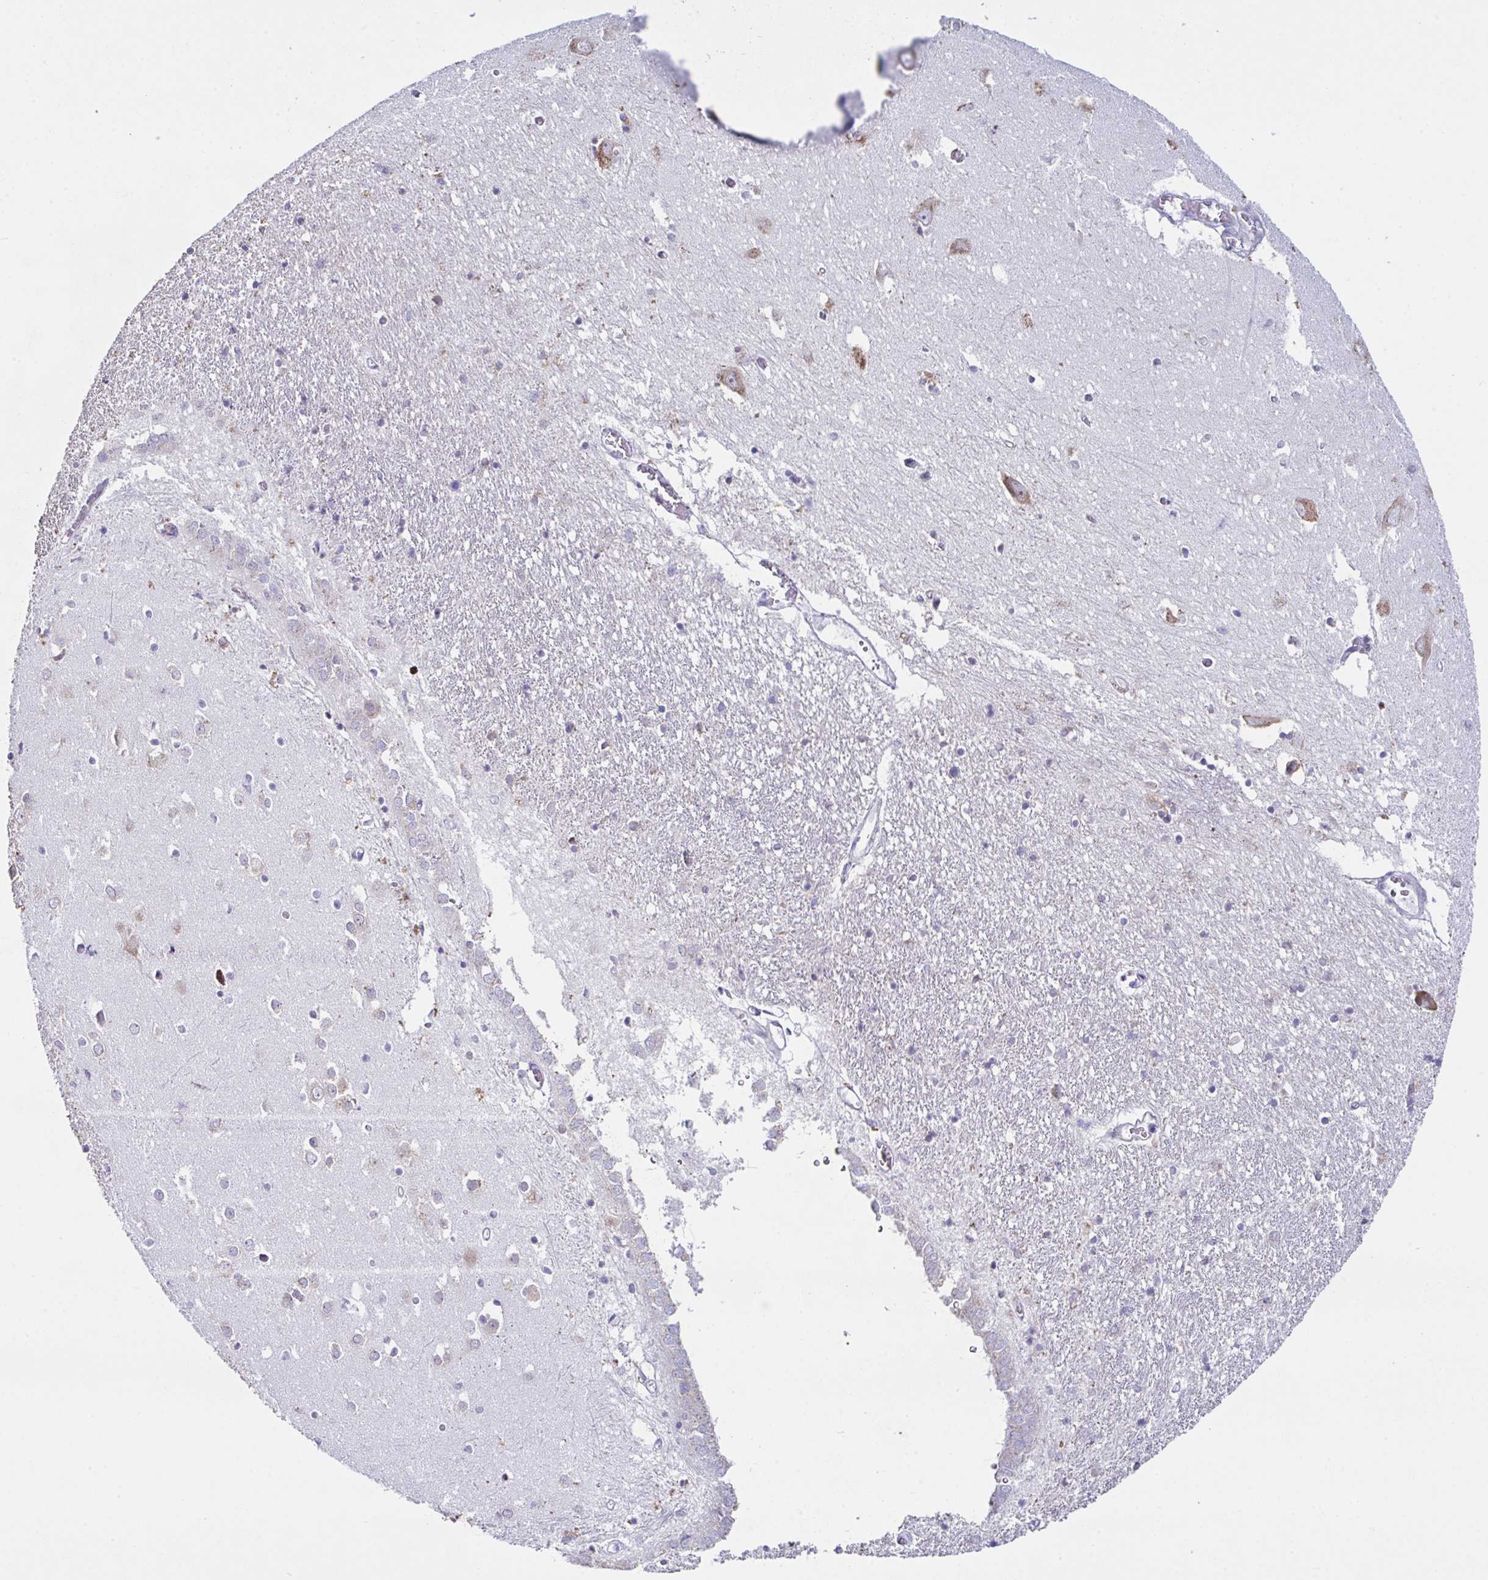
{"staining": {"intensity": "negative", "quantity": "none", "location": "none"}, "tissue": "caudate", "cell_type": "Glial cells", "image_type": "normal", "snomed": [{"axis": "morphology", "description": "Normal tissue, NOS"}, {"axis": "topography", "description": "Lateral ventricle wall"}, {"axis": "topography", "description": "Hippocampus"}], "caption": "This image is of unremarkable caudate stained with IHC to label a protein in brown with the nuclei are counter-stained blue. There is no expression in glial cells.", "gene": "FAU", "patient": {"sex": "female", "age": 63}}